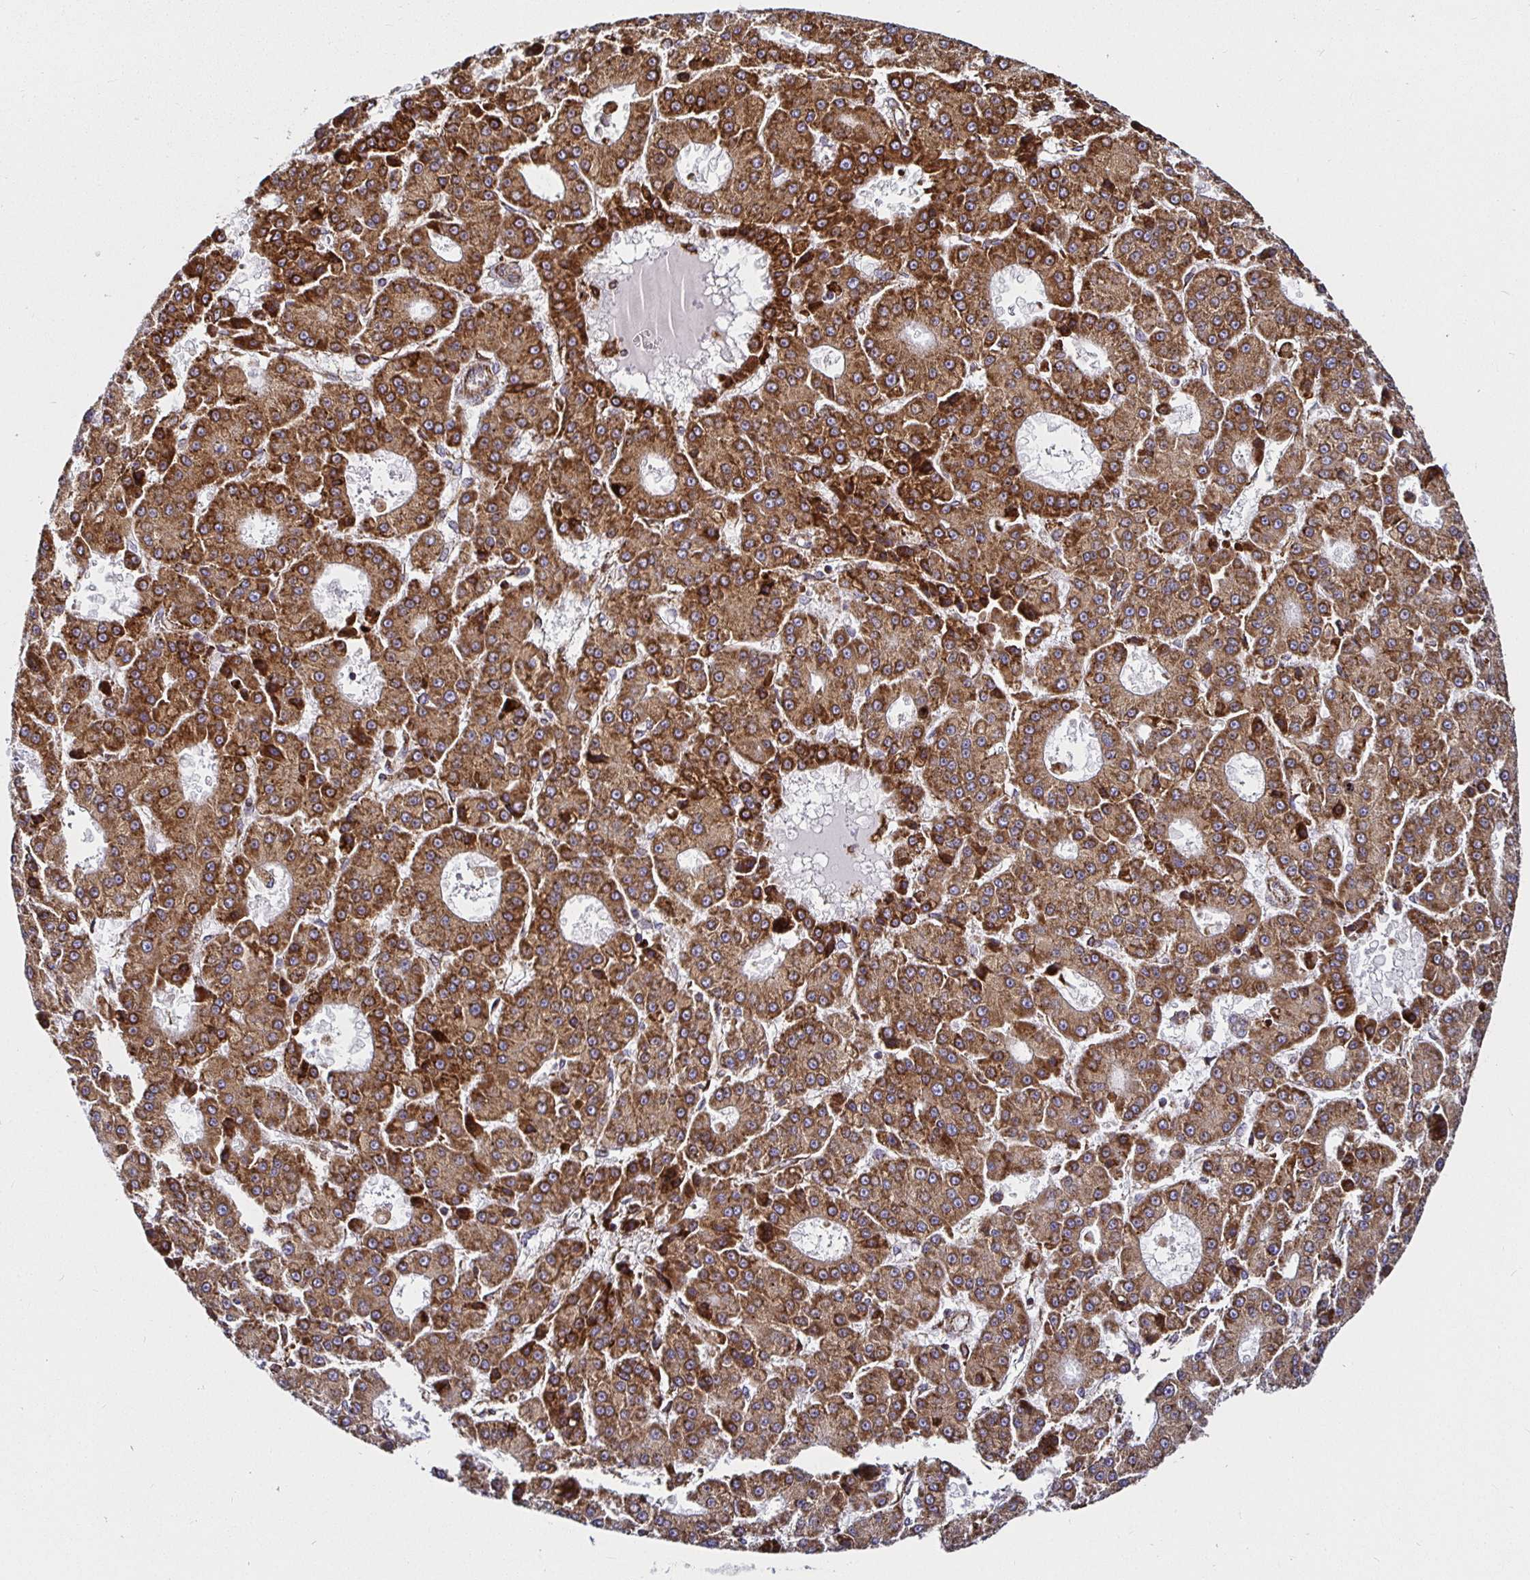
{"staining": {"intensity": "moderate", "quantity": ">75%", "location": "cytoplasmic/membranous"}, "tissue": "liver cancer", "cell_type": "Tumor cells", "image_type": "cancer", "snomed": [{"axis": "morphology", "description": "Carcinoma, Hepatocellular, NOS"}, {"axis": "topography", "description": "Liver"}], "caption": "A brown stain labels moderate cytoplasmic/membranous staining of a protein in human liver cancer (hepatocellular carcinoma) tumor cells. (brown staining indicates protein expression, while blue staining denotes nuclei).", "gene": "SMYD3", "patient": {"sex": "male", "age": 70}}